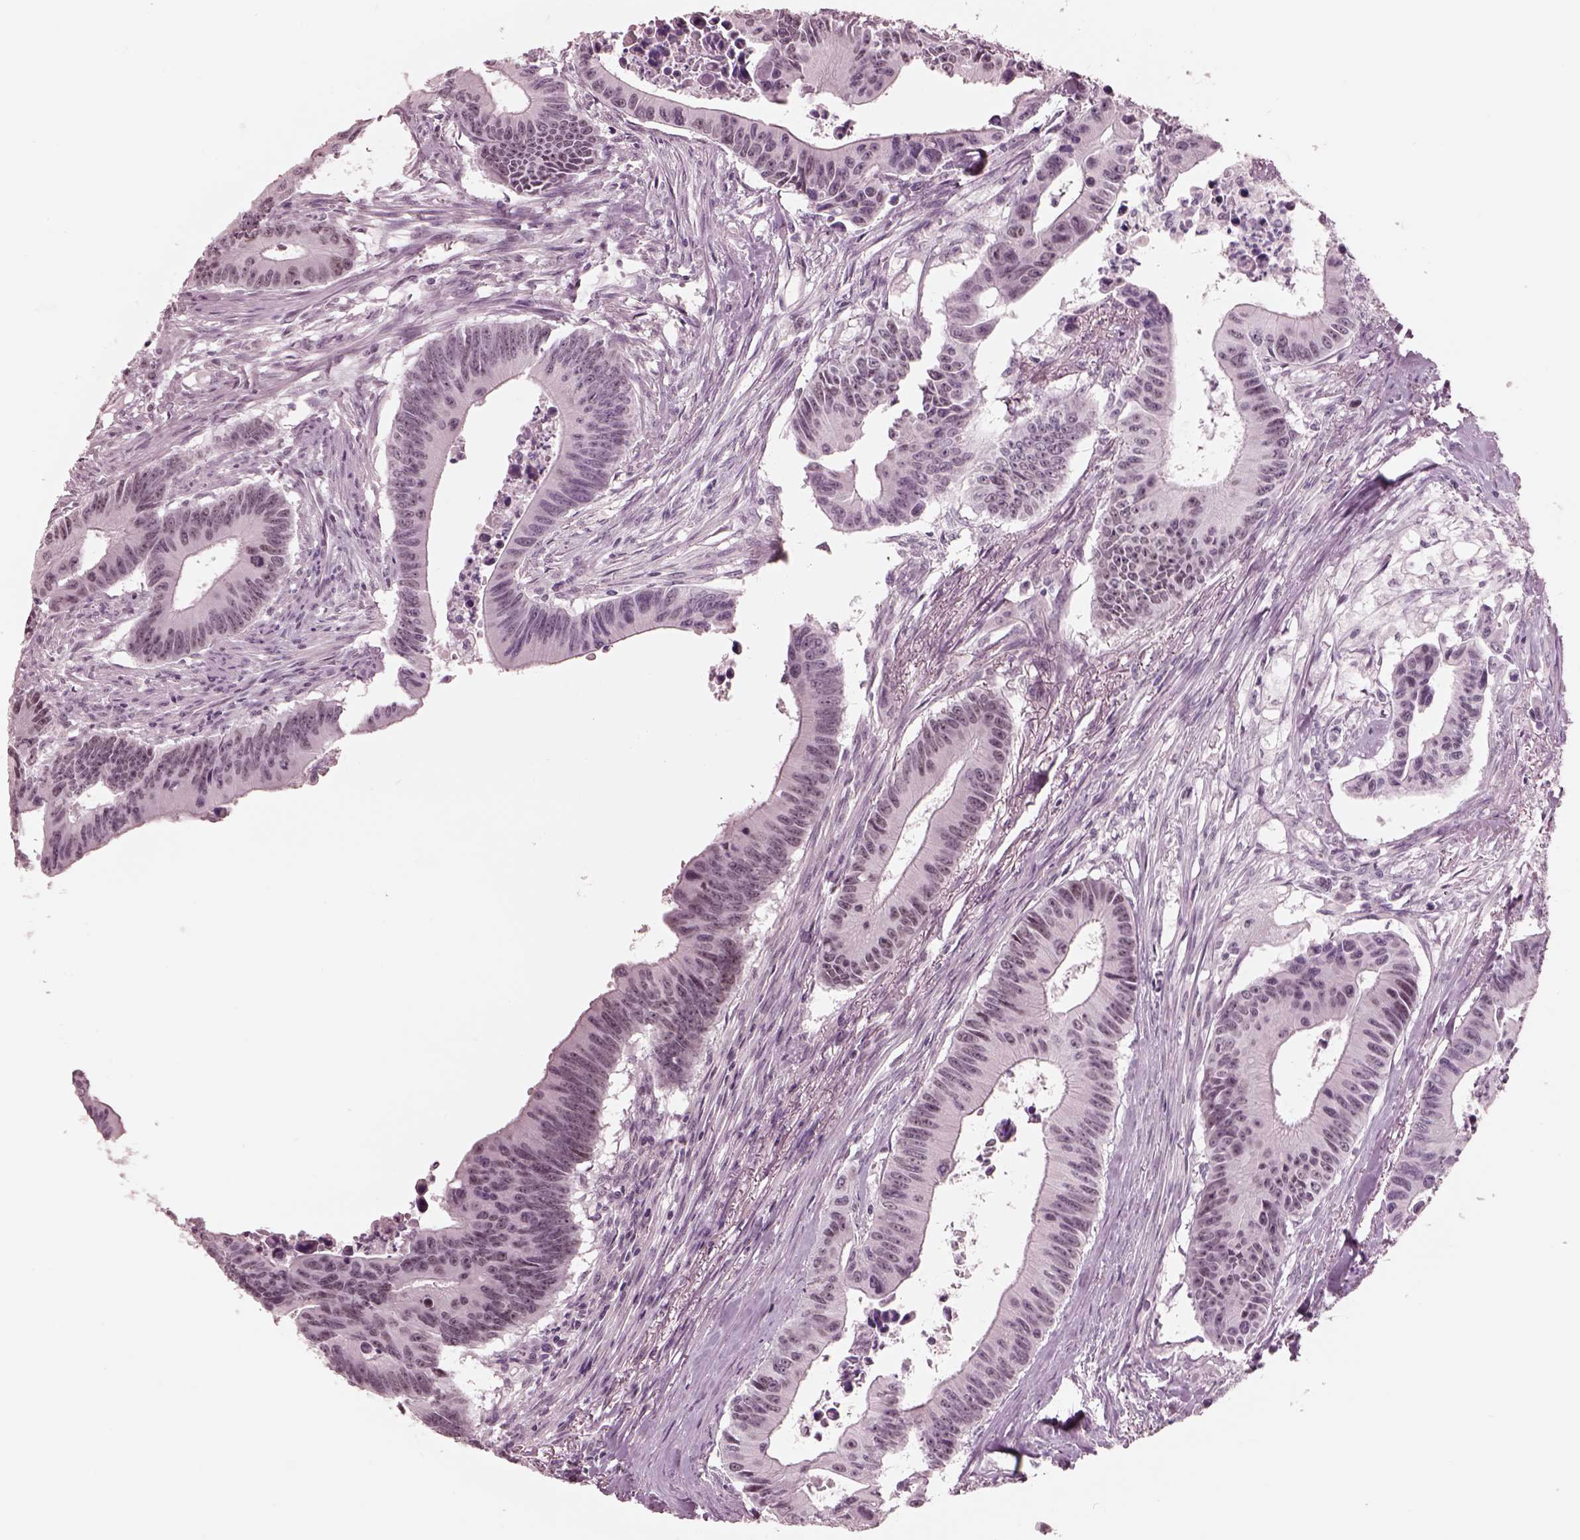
{"staining": {"intensity": "negative", "quantity": "none", "location": "none"}, "tissue": "colorectal cancer", "cell_type": "Tumor cells", "image_type": "cancer", "snomed": [{"axis": "morphology", "description": "Adenocarcinoma, NOS"}, {"axis": "topography", "description": "Colon"}], "caption": "This is an immunohistochemistry (IHC) photomicrograph of colorectal adenocarcinoma. There is no positivity in tumor cells.", "gene": "GARIN4", "patient": {"sex": "female", "age": 87}}